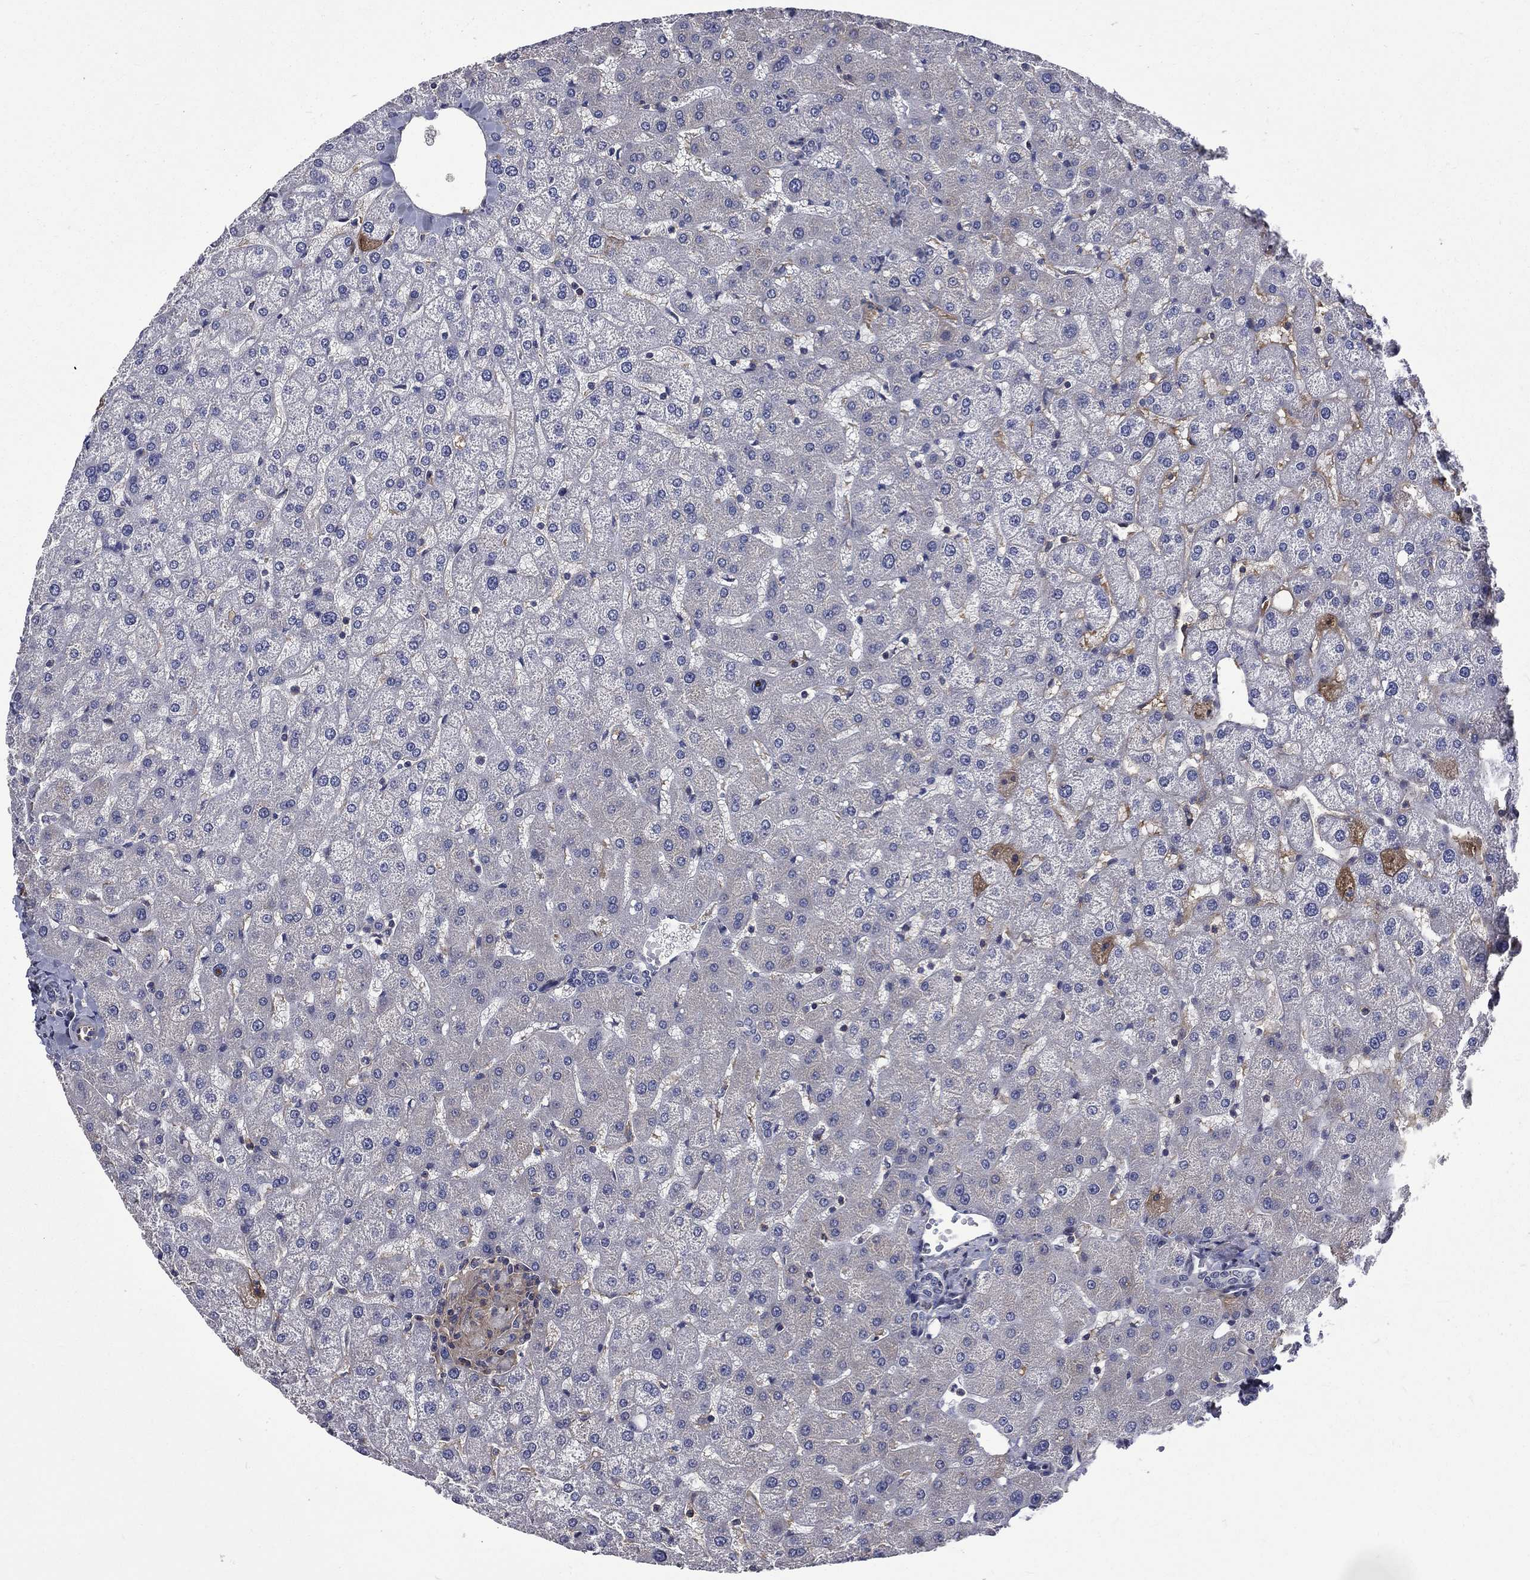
{"staining": {"intensity": "negative", "quantity": "none", "location": "none"}, "tissue": "liver", "cell_type": "Cholangiocytes", "image_type": "normal", "snomed": [{"axis": "morphology", "description": "Normal tissue, NOS"}, {"axis": "topography", "description": "Liver"}], "caption": "An immunohistochemistry micrograph of benign liver is shown. There is no staining in cholangiocytes of liver.", "gene": "FGG", "patient": {"sex": "female", "age": 50}}